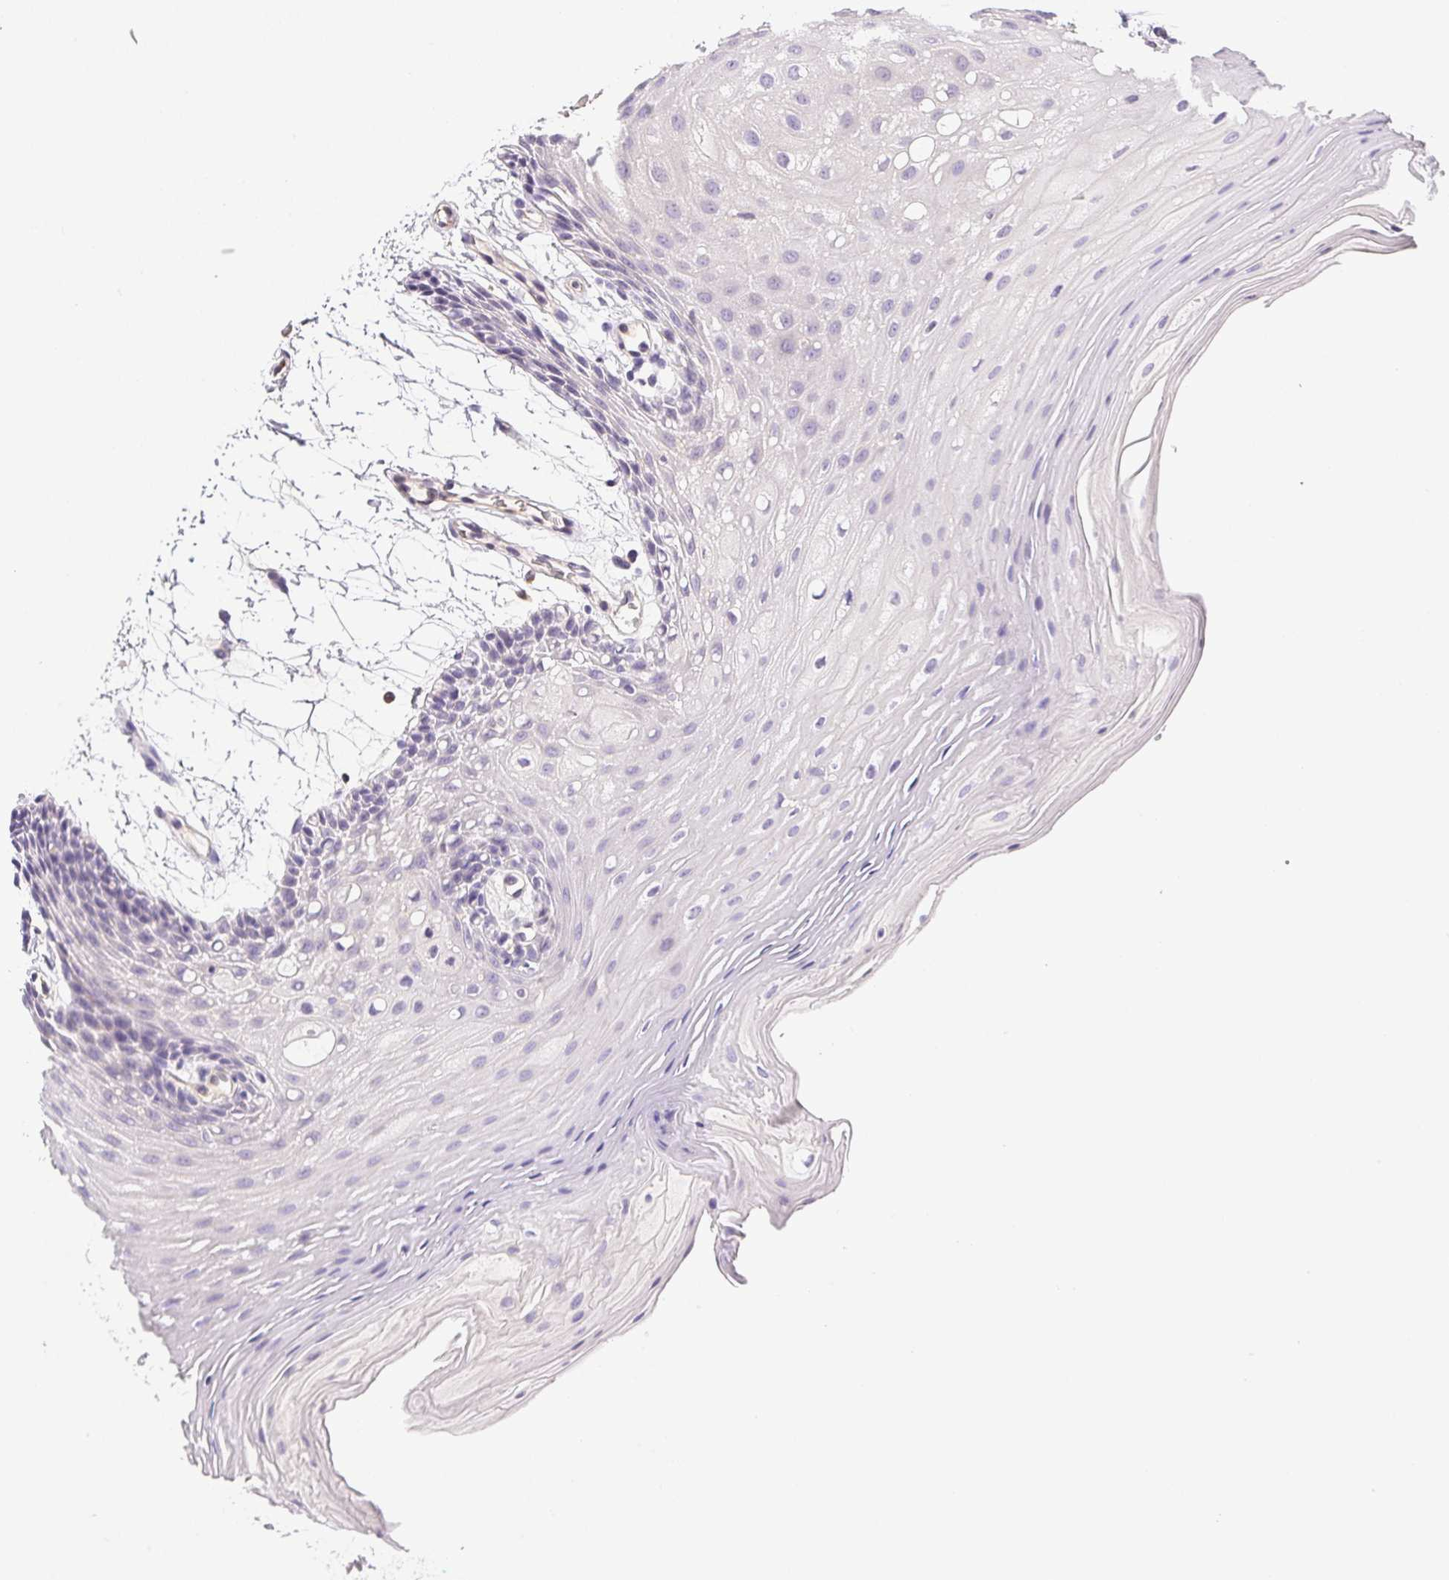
{"staining": {"intensity": "negative", "quantity": "none", "location": "none"}, "tissue": "oral mucosa", "cell_type": "Squamous epithelial cells", "image_type": "normal", "snomed": [{"axis": "morphology", "description": "Normal tissue, NOS"}, {"axis": "morphology", "description": "Squamous cell carcinoma, NOS"}, {"axis": "topography", "description": "Oral tissue"}, {"axis": "topography", "description": "Tounge, NOS"}, {"axis": "topography", "description": "Head-Neck"}], "caption": "Immunohistochemical staining of unremarkable human oral mucosa shows no significant expression in squamous epithelial cells. (Brightfield microscopy of DAB (3,3'-diaminobenzidine) immunohistochemistry (IHC) at high magnification).", "gene": "SLC17A7", "patient": {"sex": "male", "age": 62}}